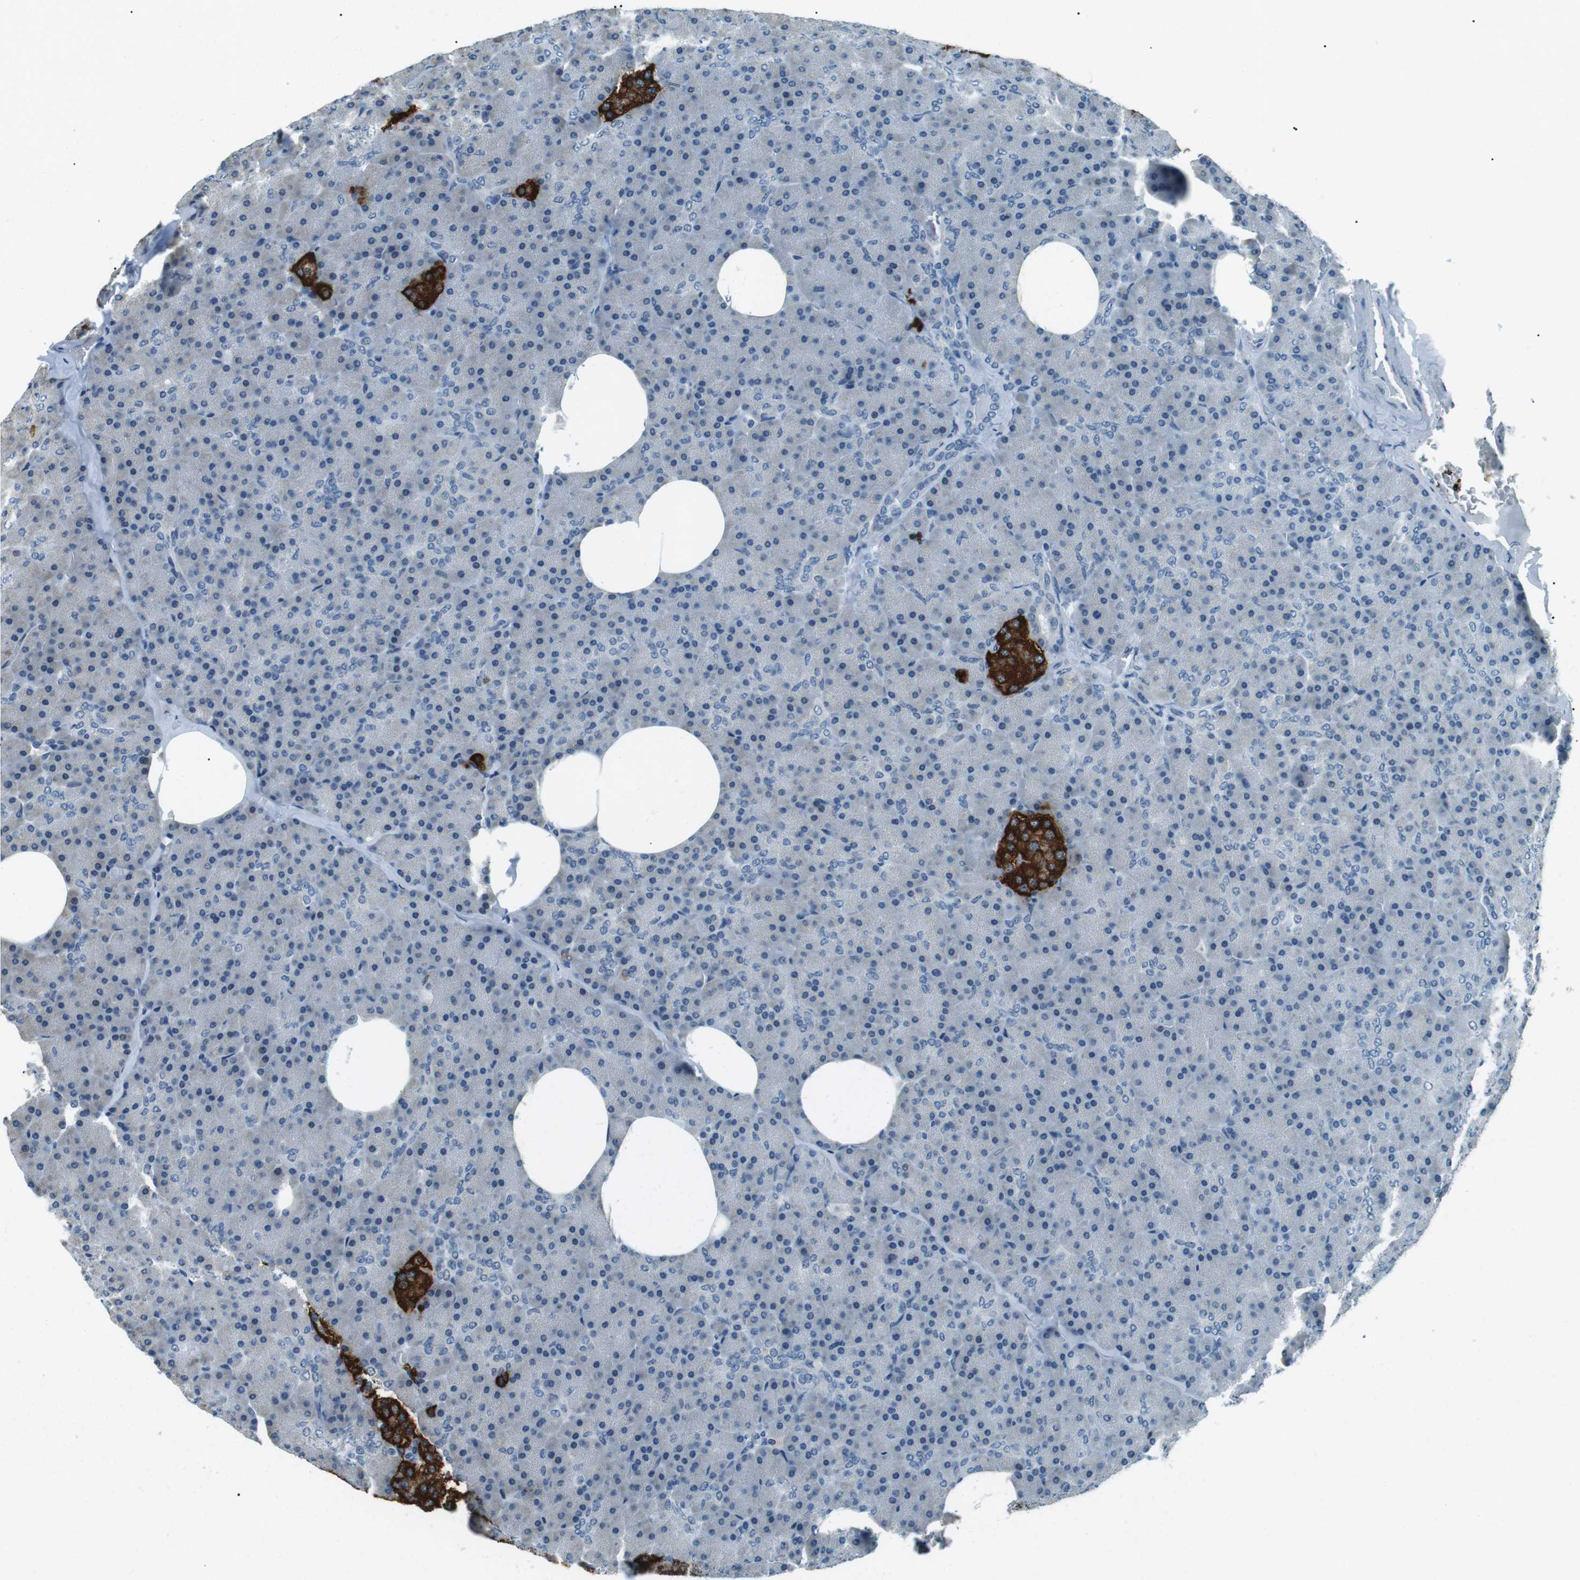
{"staining": {"intensity": "negative", "quantity": "none", "location": "none"}, "tissue": "pancreas", "cell_type": "Exocrine glandular cells", "image_type": "normal", "snomed": [{"axis": "morphology", "description": "Normal tissue, NOS"}, {"axis": "topography", "description": "Pancreas"}], "caption": "Micrograph shows no significant protein positivity in exocrine glandular cells of benign pancreas. (DAB (3,3'-diaminobenzidine) IHC, high magnification).", "gene": "ENSG00000289724", "patient": {"sex": "female", "age": 35}}